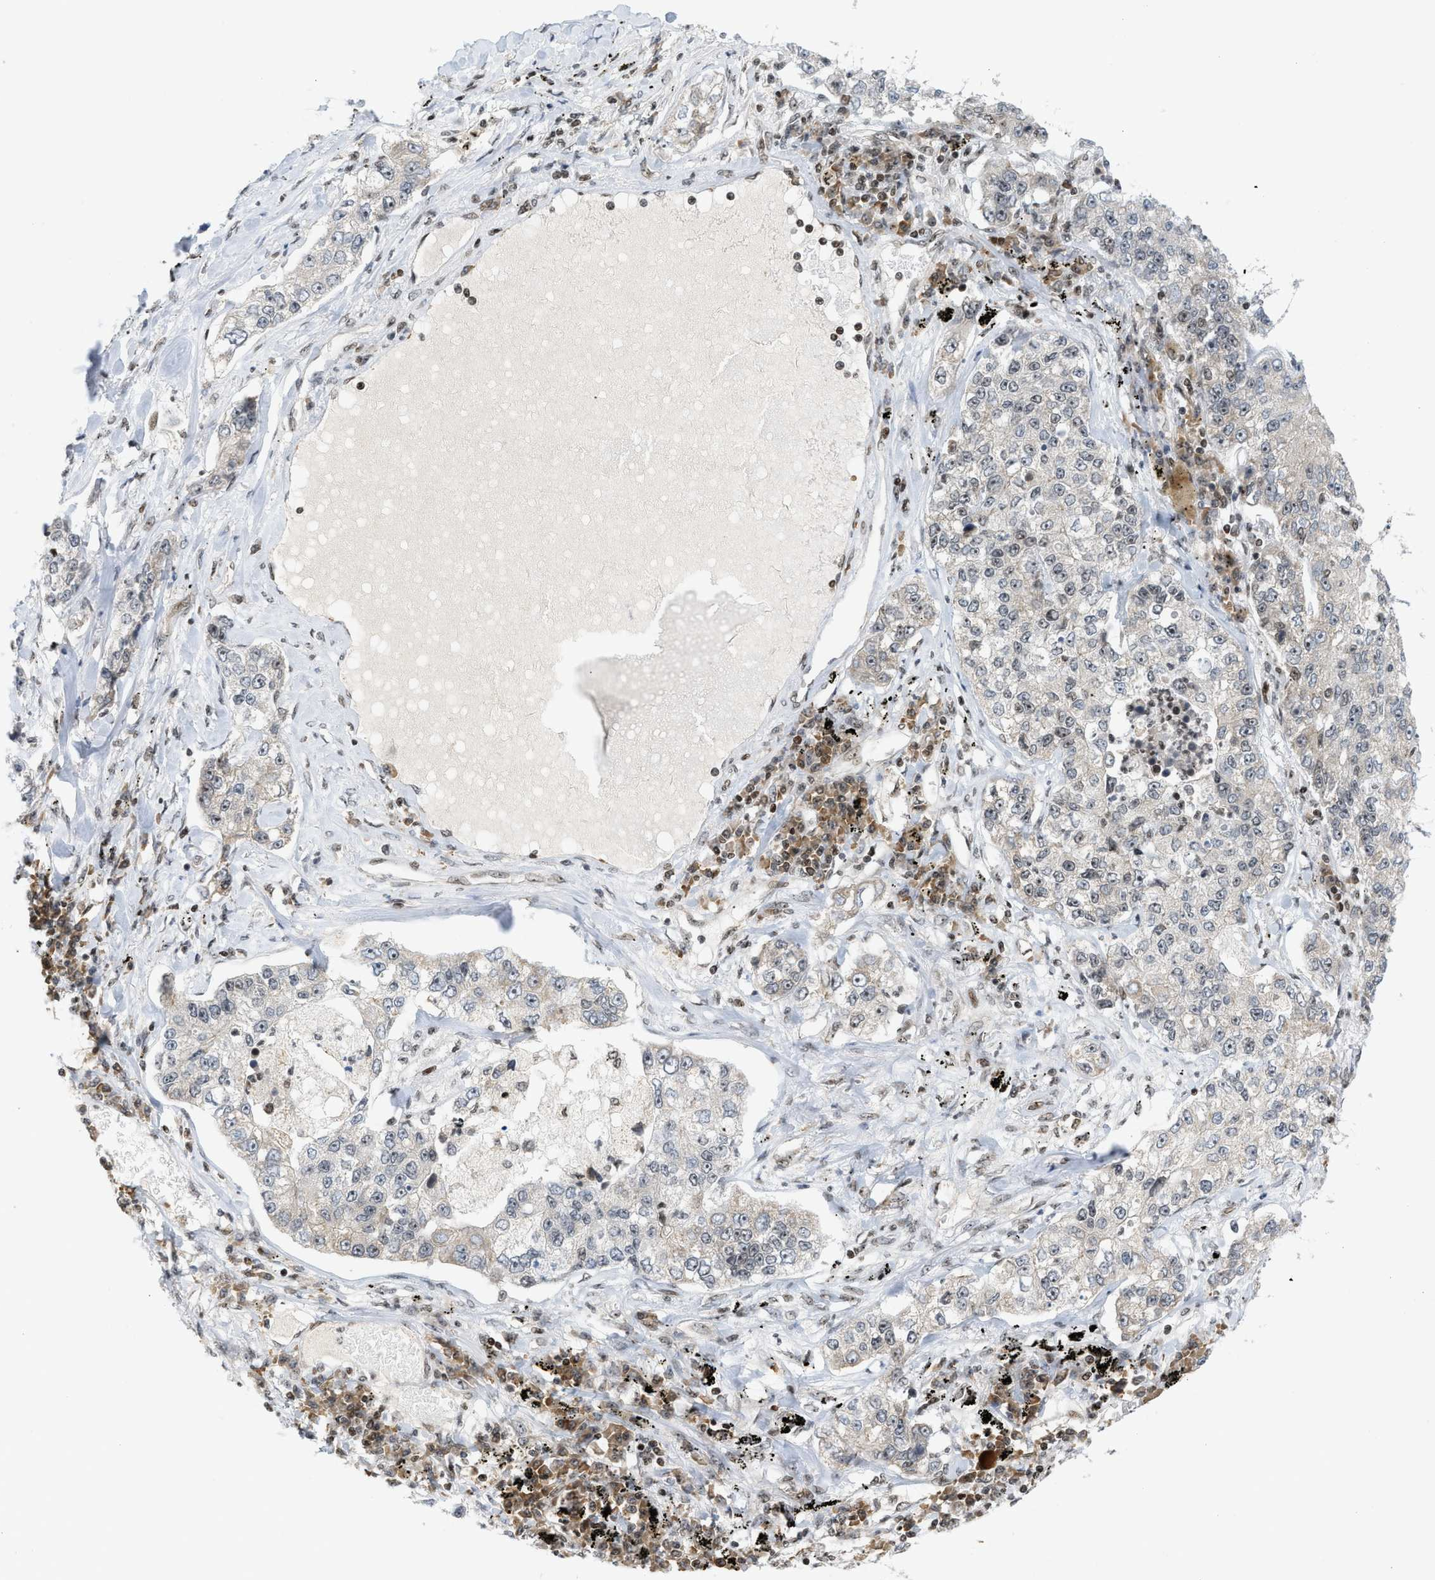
{"staining": {"intensity": "weak", "quantity": "25%-75%", "location": "nuclear"}, "tissue": "lung cancer", "cell_type": "Tumor cells", "image_type": "cancer", "snomed": [{"axis": "morphology", "description": "Adenocarcinoma, NOS"}, {"axis": "topography", "description": "Lung"}], "caption": "Adenocarcinoma (lung) stained with a protein marker shows weak staining in tumor cells.", "gene": "ZNF22", "patient": {"sex": "male", "age": 49}}